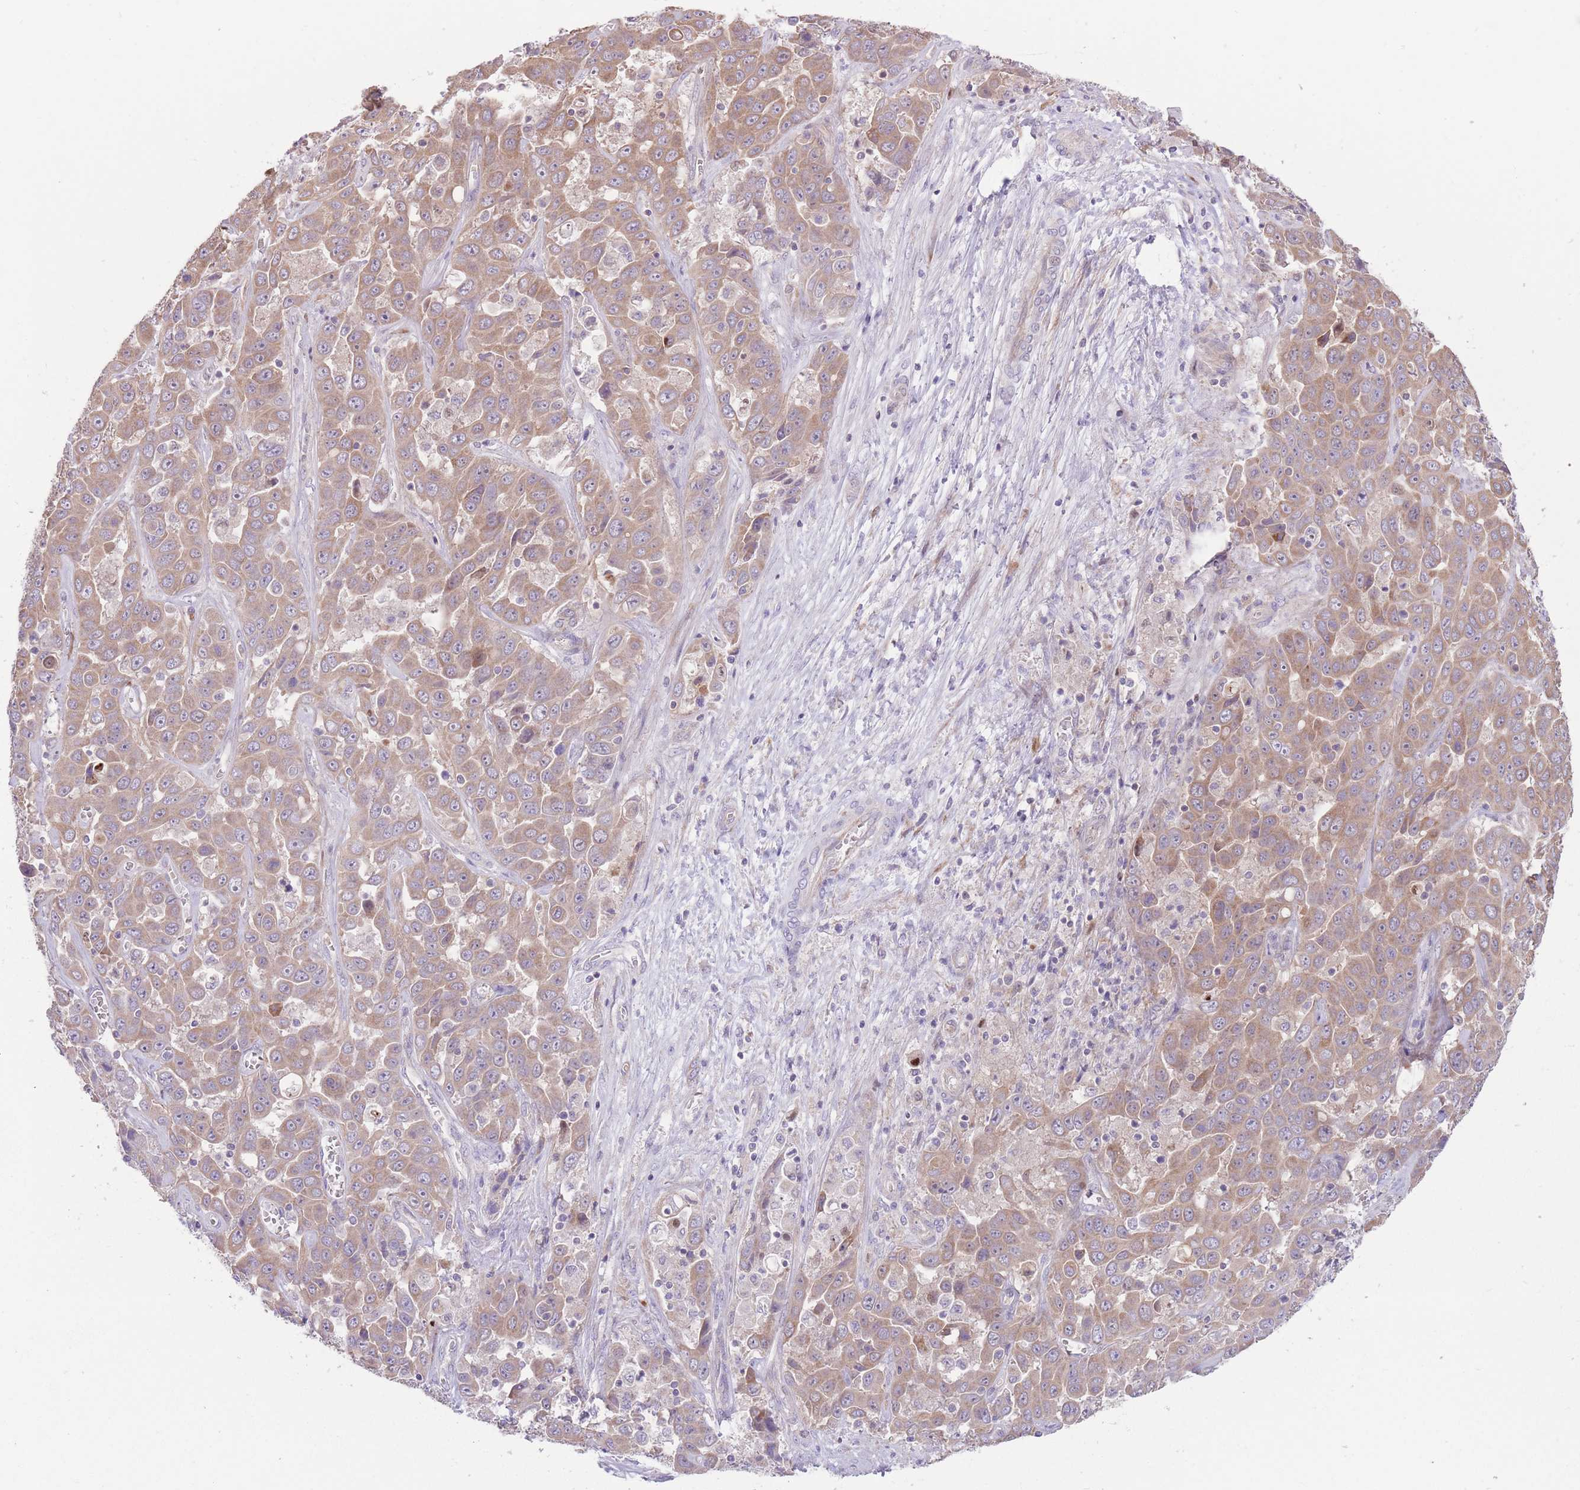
{"staining": {"intensity": "moderate", "quantity": "25%-75%", "location": "cytoplasmic/membranous"}, "tissue": "liver cancer", "cell_type": "Tumor cells", "image_type": "cancer", "snomed": [{"axis": "morphology", "description": "Cholangiocarcinoma"}, {"axis": "topography", "description": "Liver"}], "caption": "Tumor cells show medium levels of moderate cytoplasmic/membranous staining in approximately 25%-75% of cells in liver cancer.", "gene": "BOLA2B", "patient": {"sex": "female", "age": 52}}